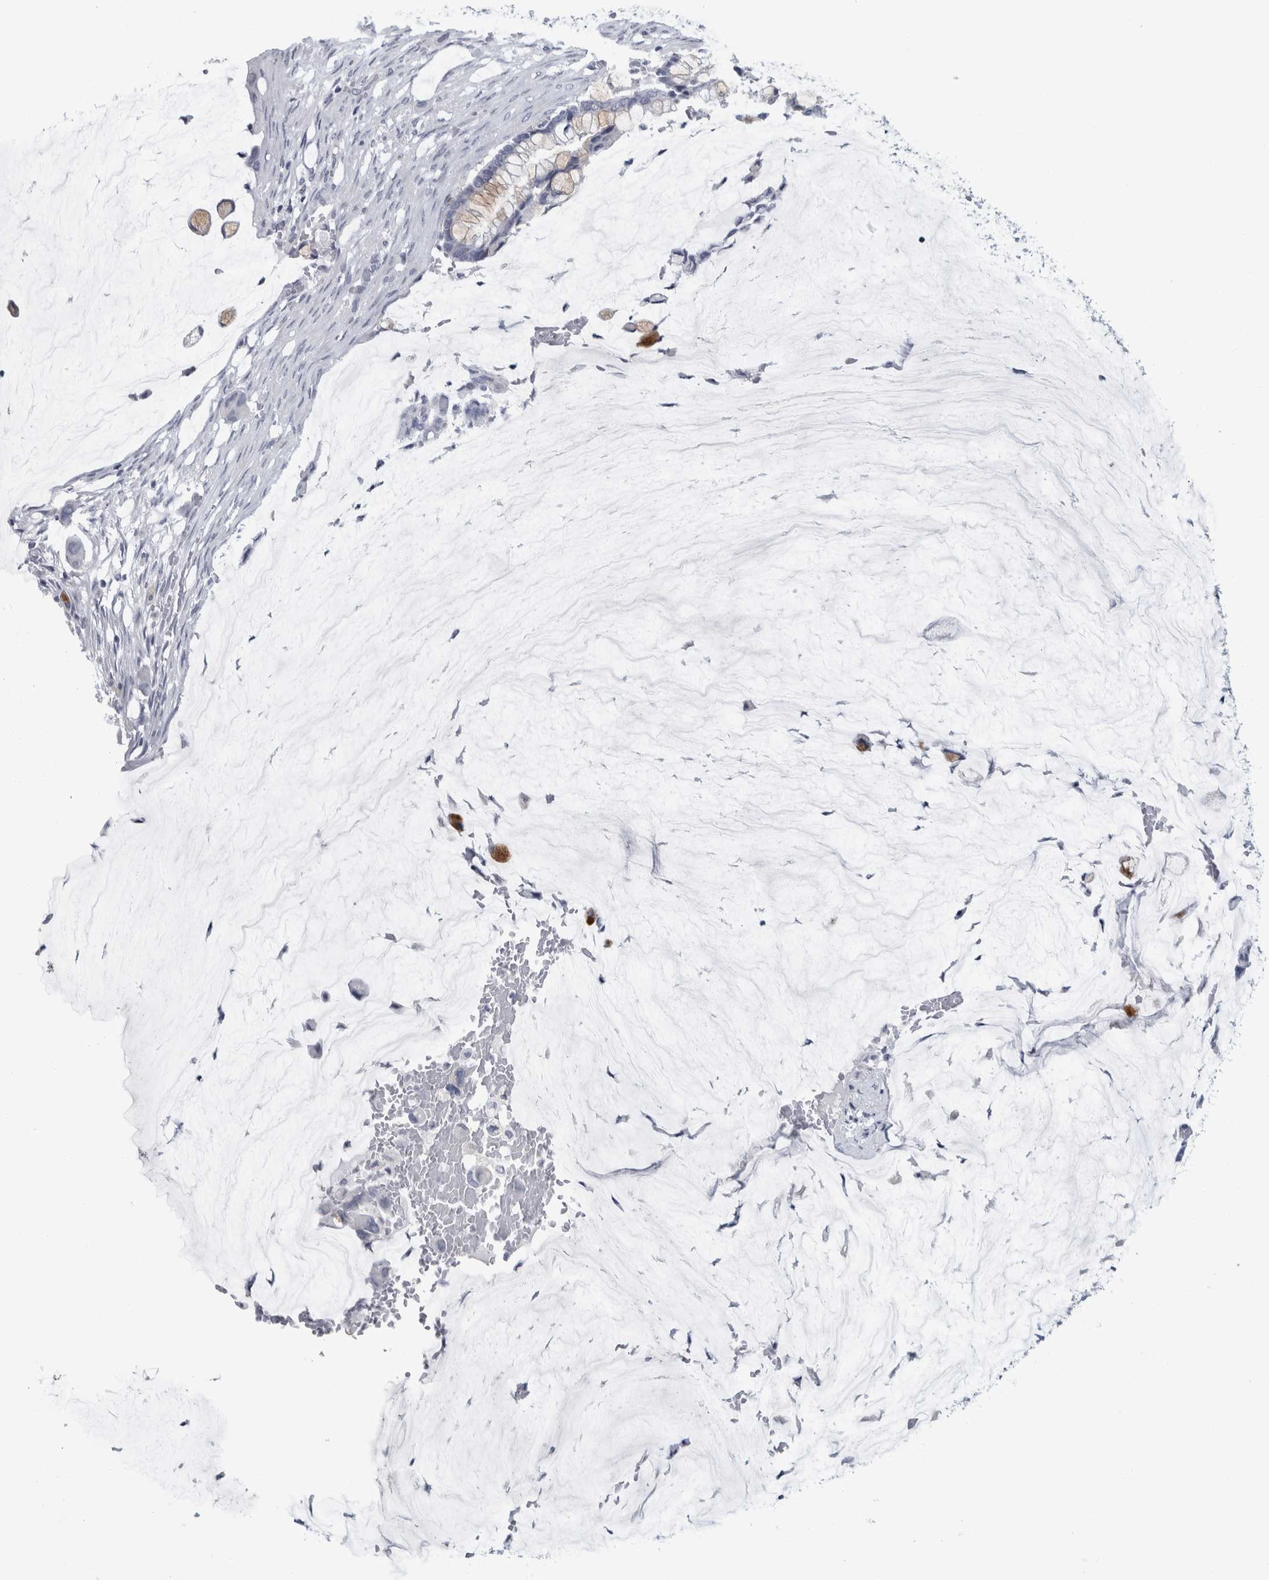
{"staining": {"intensity": "negative", "quantity": "none", "location": "none"}, "tissue": "pancreatic cancer", "cell_type": "Tumor cells", "image_type": "cancer", "snomed": [{"axis": "morphology", "description": "Adenocarcinoma, NOS"}, {"axis": "topography", "description": "Pancreas"}], "caption": "High magnification brightfield microscopy of pancreatic cancer stained with DAB (brown) and counterstained with hematoxylin (blue): tumor cells show no significant staining.", "gene": "CPE", "patient": {"sex": "male", "age": 41}}